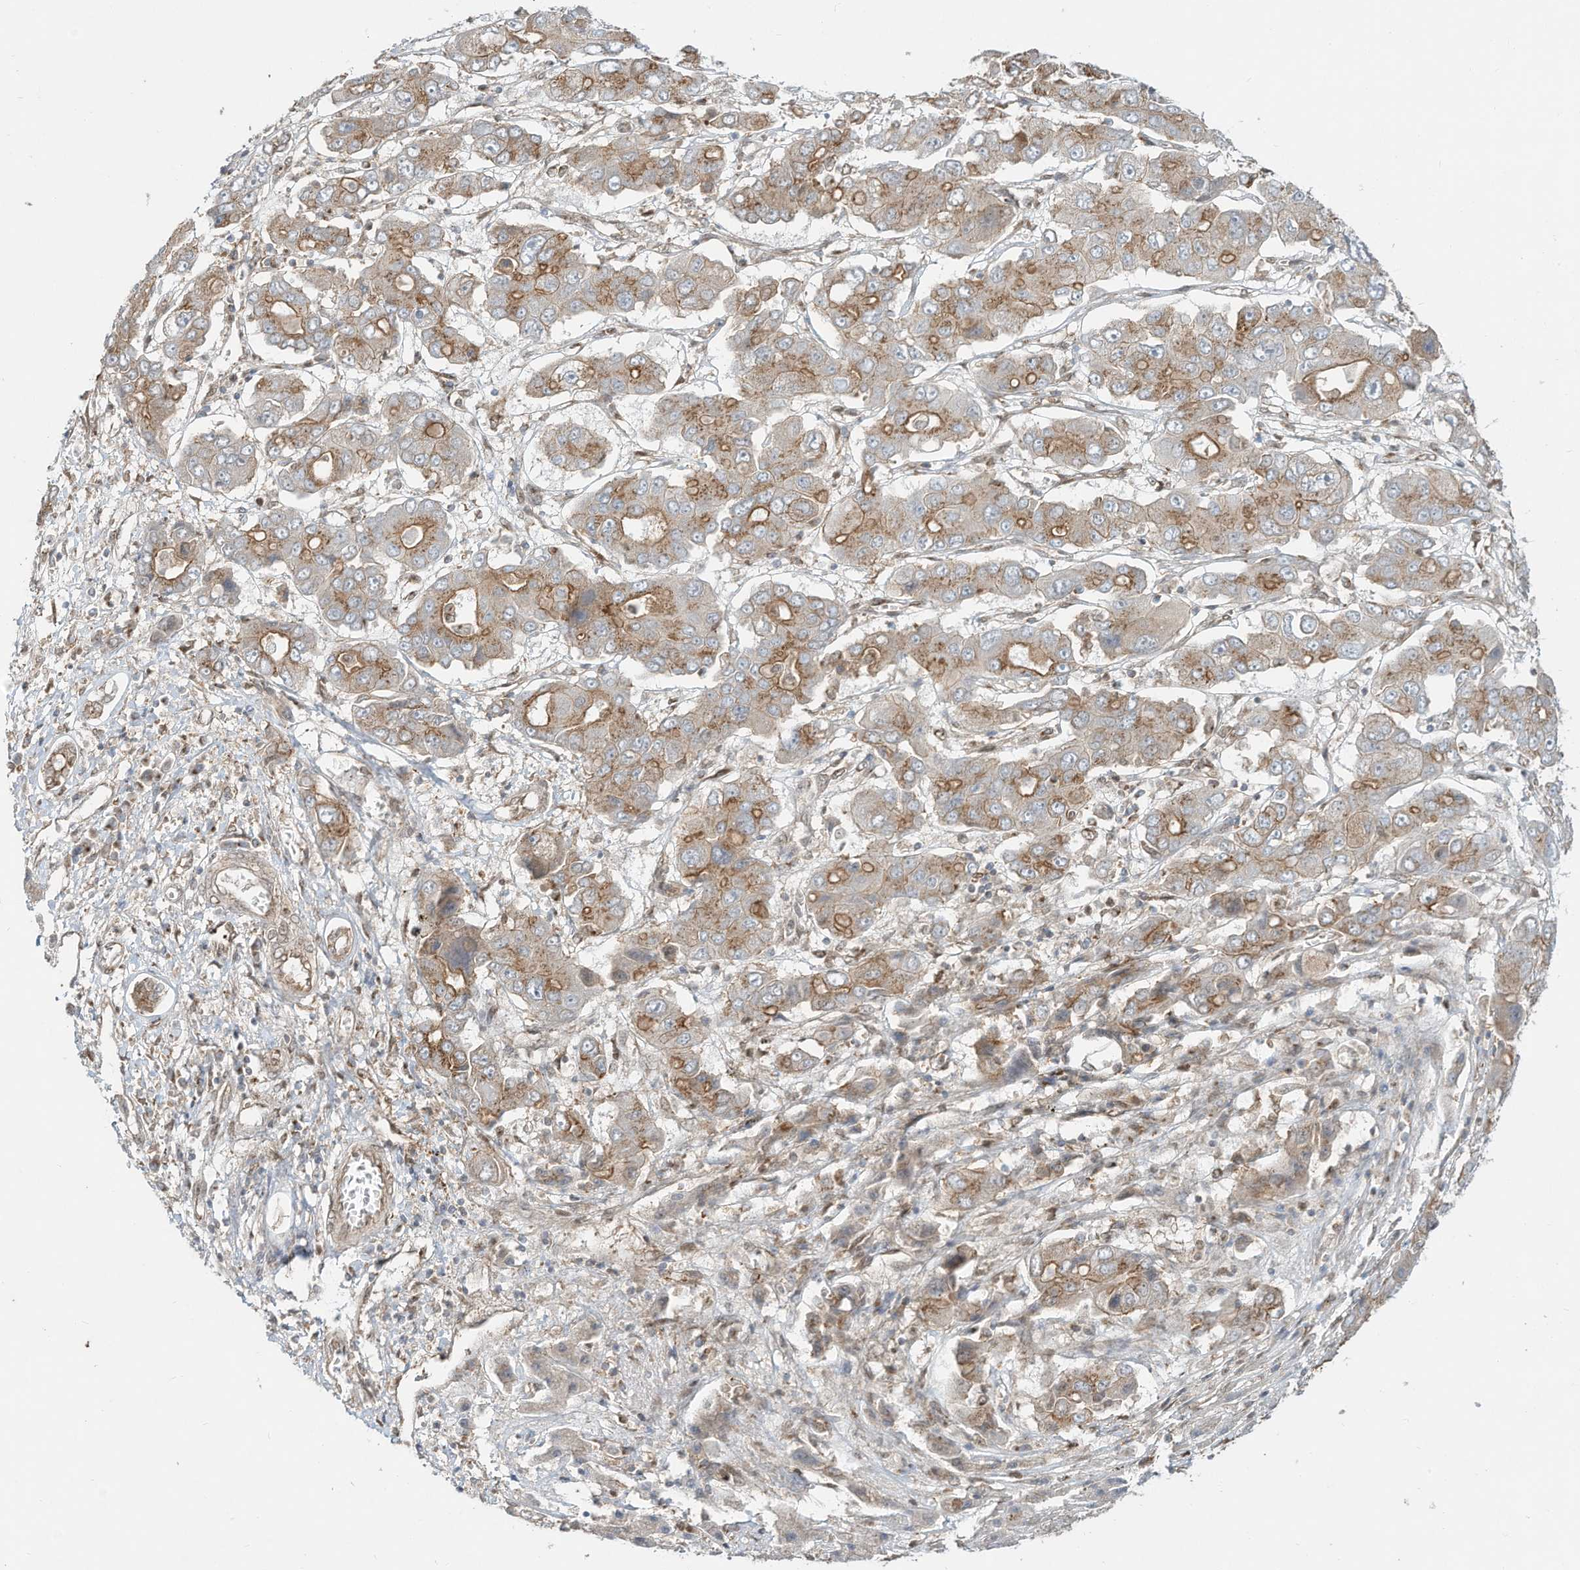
{"staining": {"intensity": "moderate", "quantity": ">75%", "location": "cytoplasmic/membranous"}, "tissue": "liver cancer", "cell_type": "Tumor cells", "image_type": "cancer", "snomed": [{"axis": "morphology", "description": "Cholangiocarcinoma"}, {"axis": "topography", "description": "Liver"}], "caption": "Liver cancer stained for a protein shows moderate cytoplasmic/membranous positivity in tumor cells. (DAB (3,3'-diaminobenzidine) = brown stain, brightfield microscopy at high magnification).", "gene": "CUX1", "patient": {"sex": "male", "age": 67}}